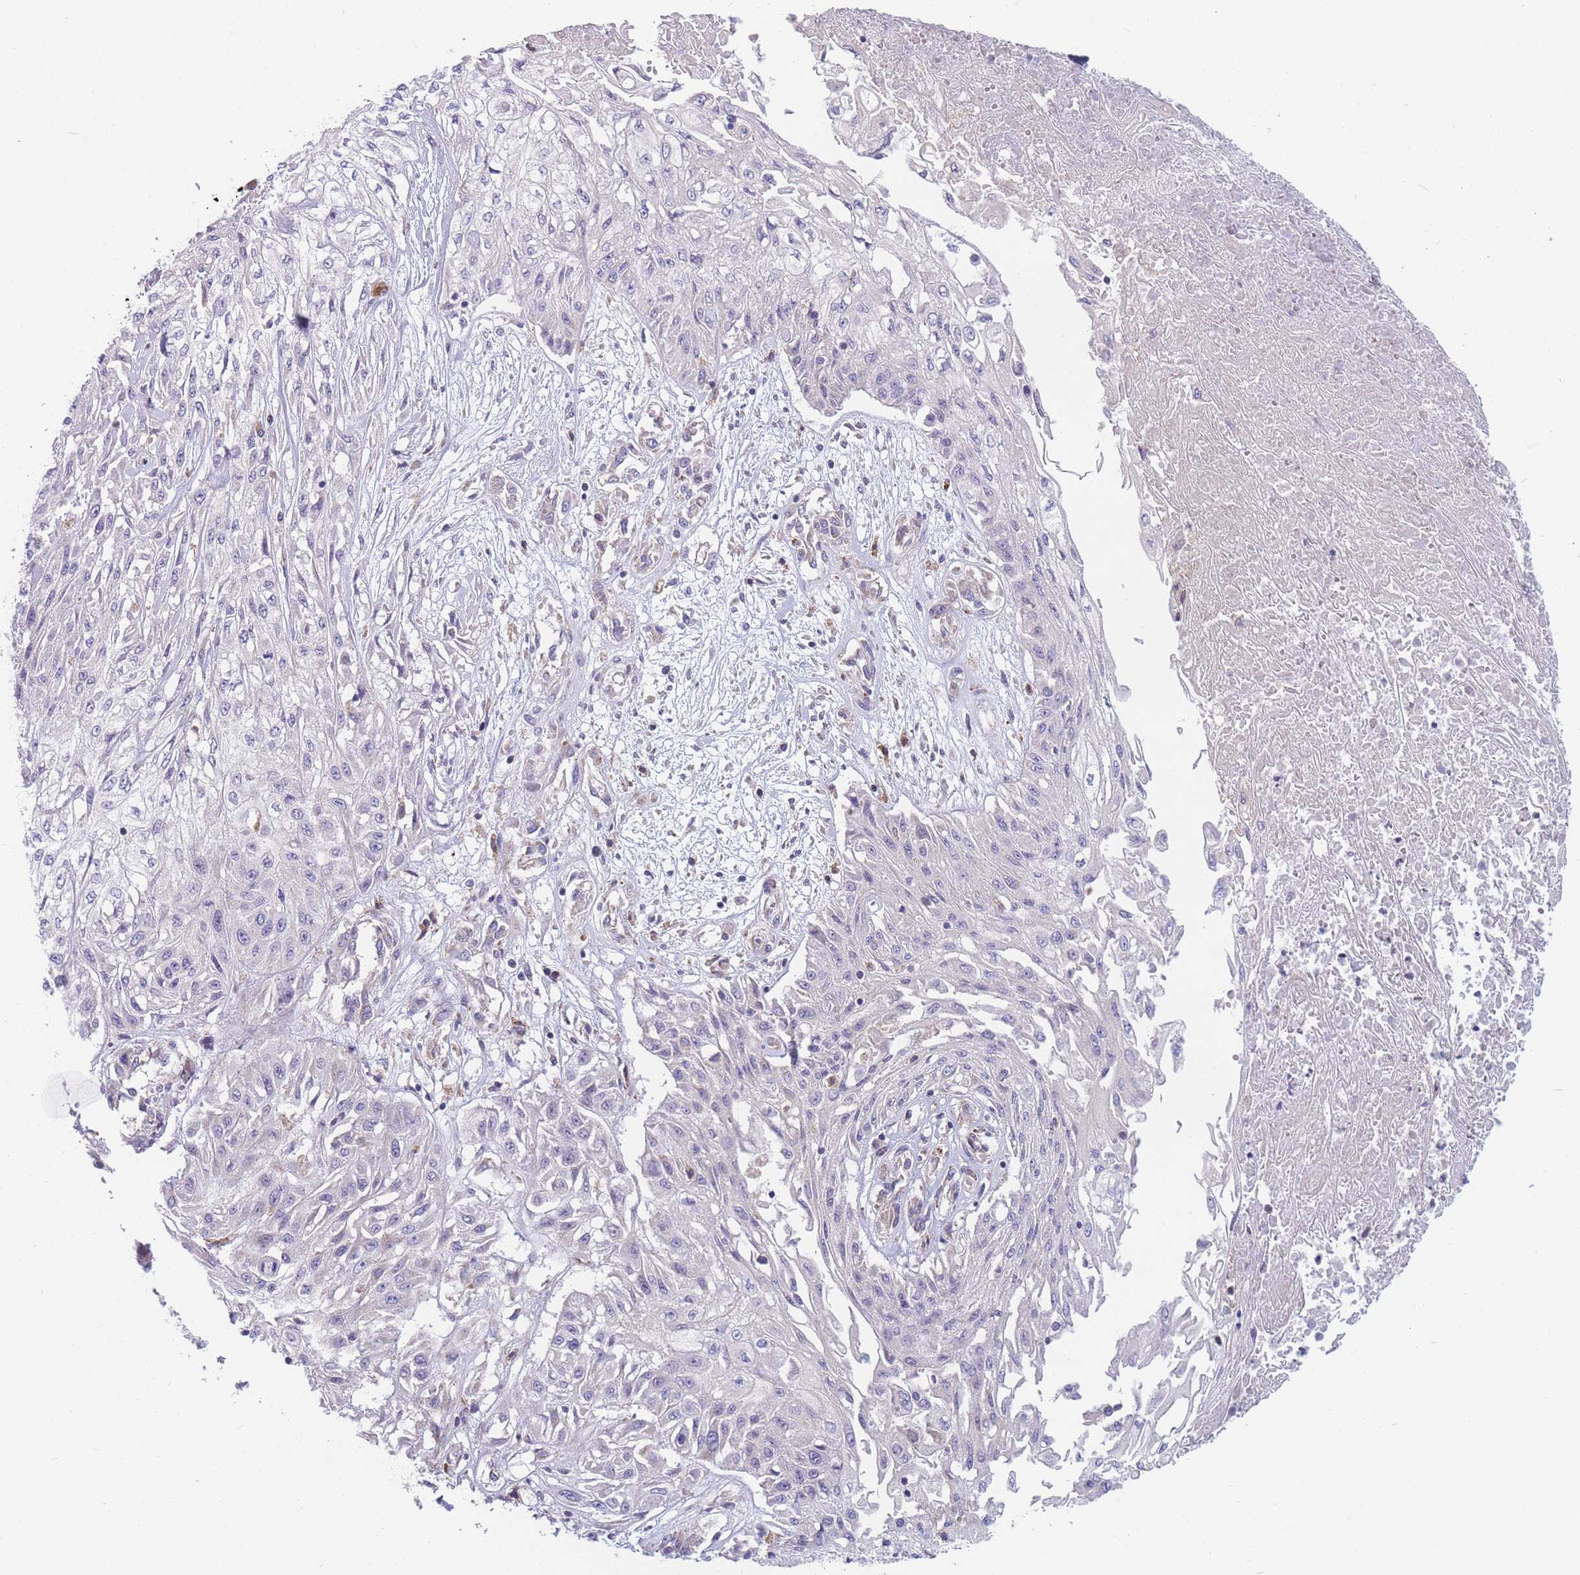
{"staining": {"intensity": "negative", "quantity": "none", "location": "none"}, "tissue": "skin cancer", "cell_type": "Tumor cells", "image_type": "cancer", "snomed": [{"axis": "morphology", "description": "Squamous cell carcinoma, NOS"}, {"axis": "morphology", "description": "Squamous cell carcinoma, metastatic, NOS"}, {"axis": "topography", "description": "Skin"}, {"axis": "topography", "description": "Lymph node"}], "caption": "Tumor cells are negative for brown protein staining in skin cancer.", "gene": "TMEM131L", "patient": {"sex": "male", "age": 75}}